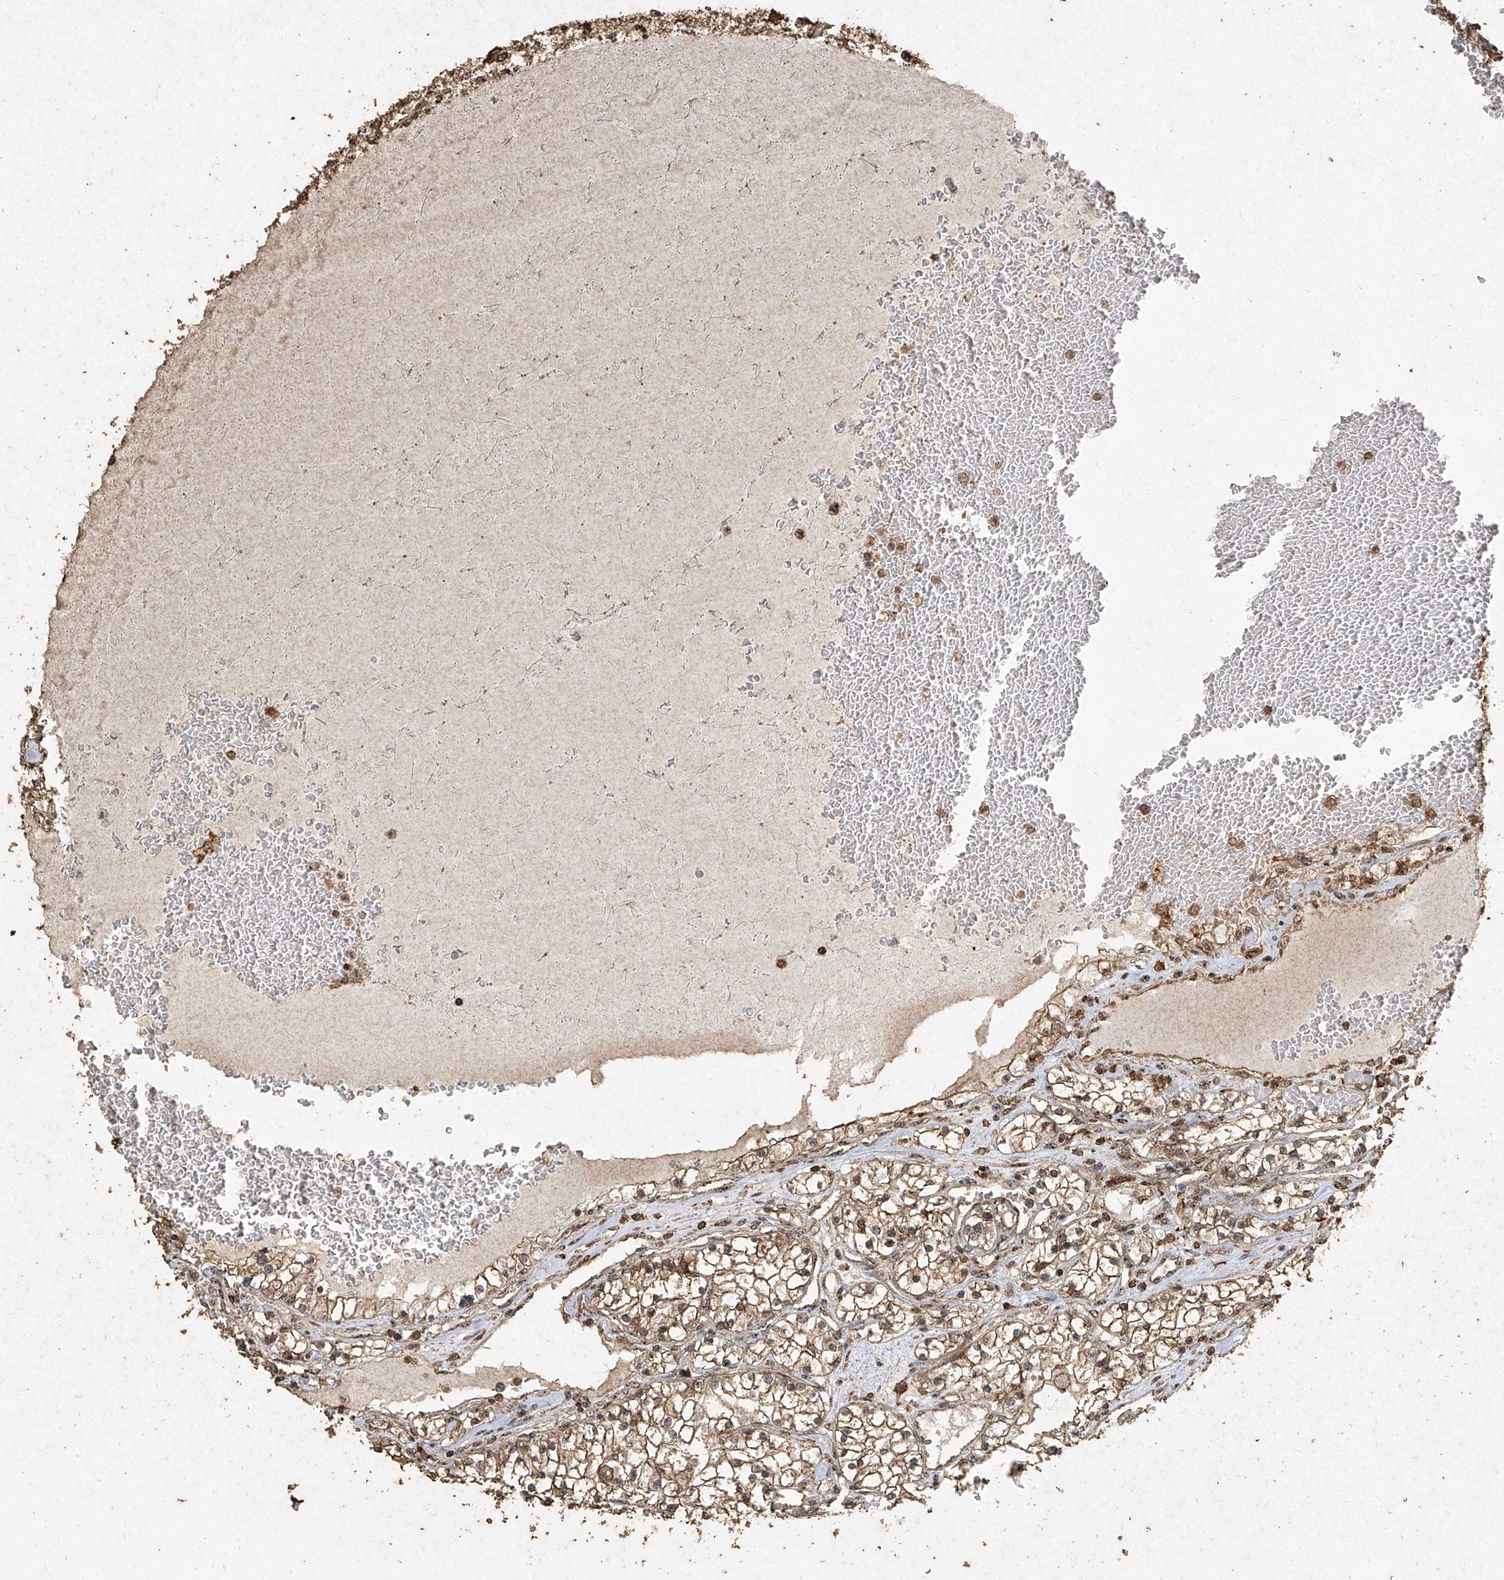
{"staining": {"intensity": "moderate", "quantity": ">75%", "location": "cytoplasmic/membranous"}, "tissue": "renal cancer", "cell_type": "Tumor cells", "image_type": "cancer", "snomed": [{"axis": "morphology", "description": "Adenocarcinoma, NOS"}, {"axis": "topography", "description": "Kidney"}], "caption": "An immunohistochemistry (IHC) photomicrograph of tumor tissue is shown. Protein staining in brown shows moderate cytoplasmic/membranous positivity in renal cancer (adenocarcinoma) within tumor cells.", "gene": "ERBB3", "patient": {"sex": "male", "age": 68}}